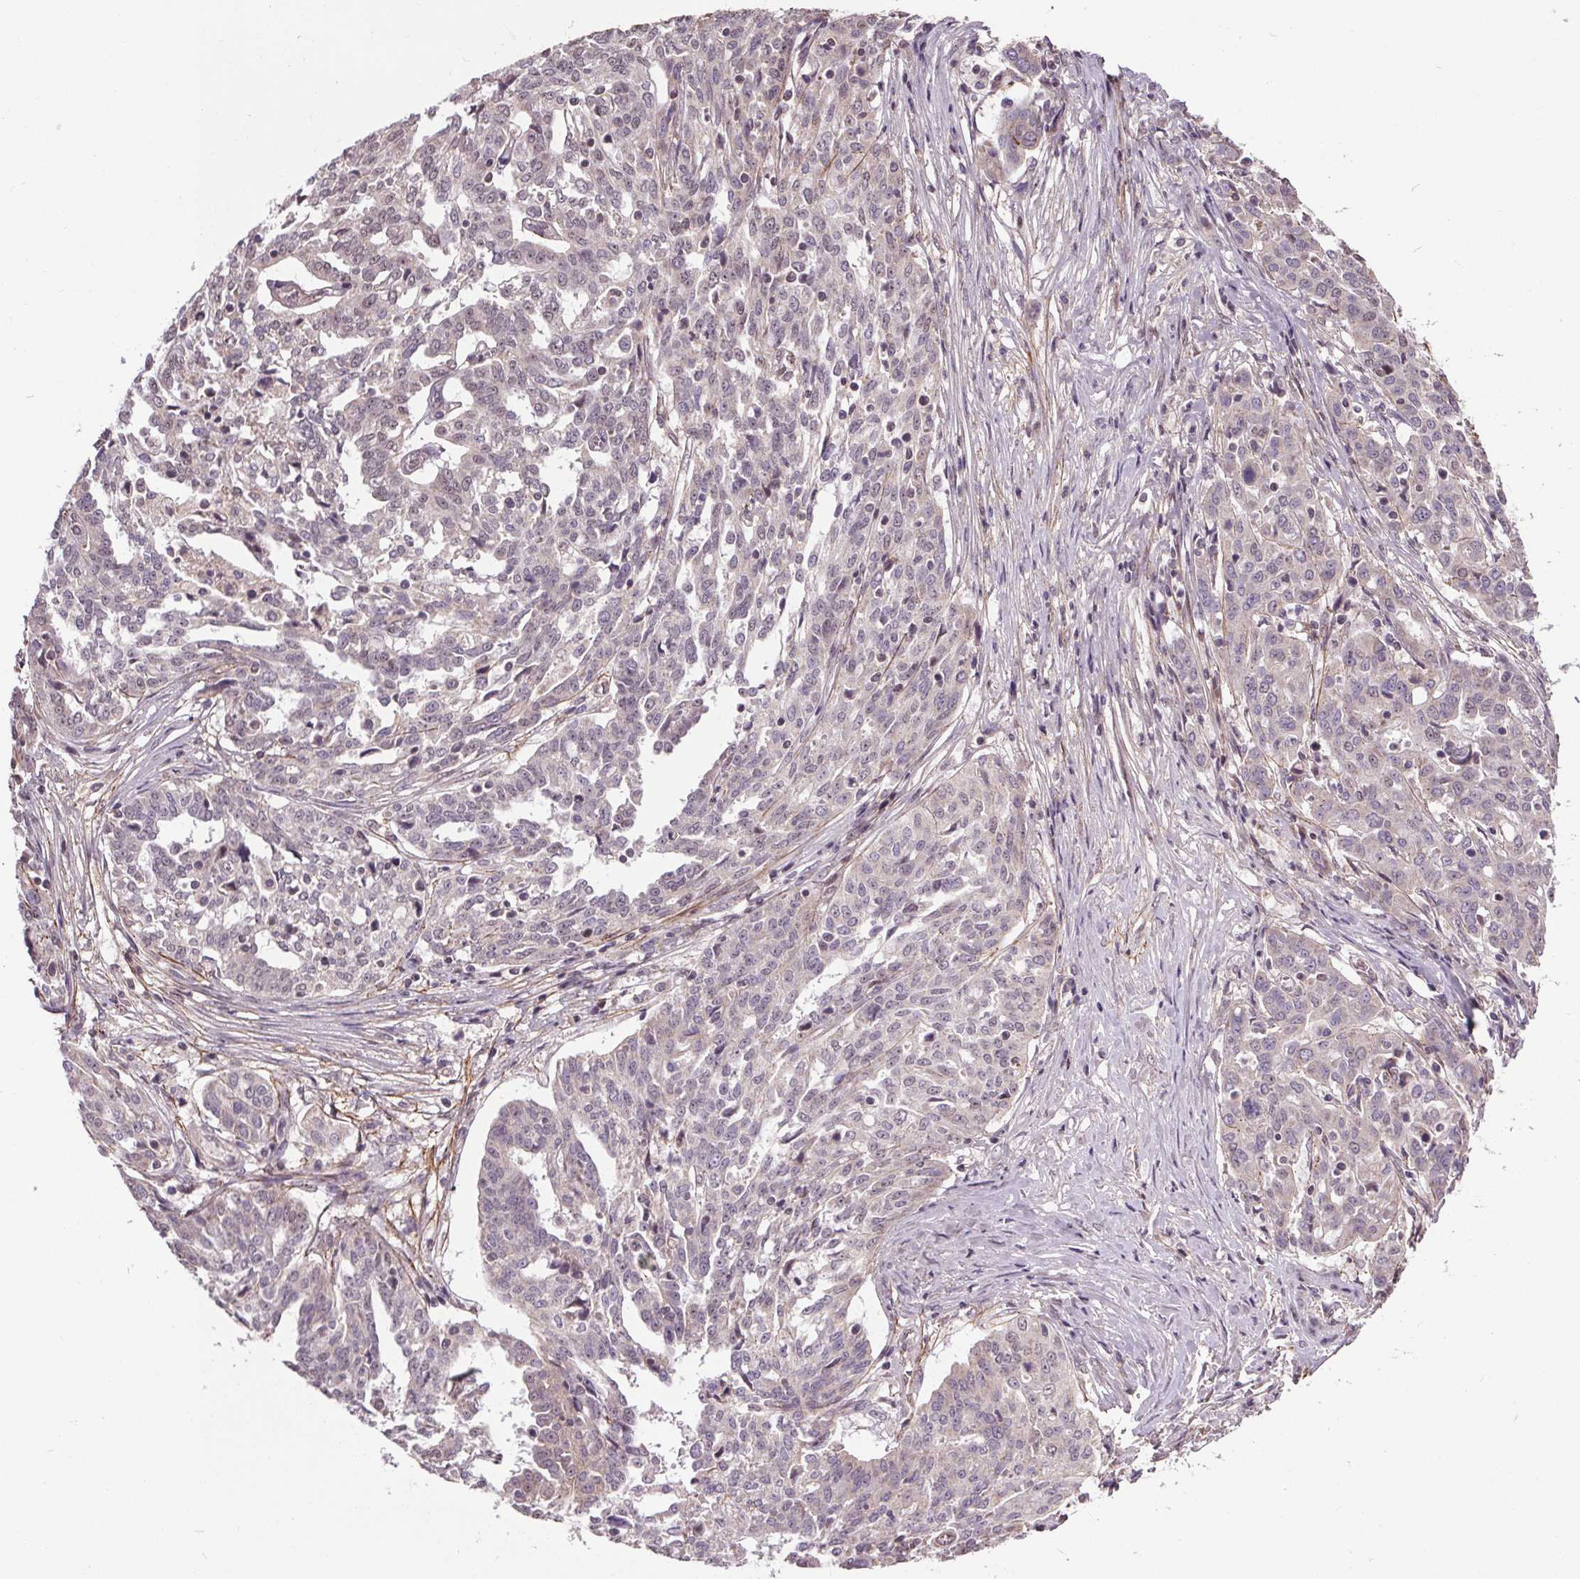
{"staining": {"intensity": "negative", "quantity": "none", "location": "none"}, "tissue": "ovarian cancer", "cell_type": "Tumor cells", "image_type": "cancer", "snomed": [{"axis": "morphology", "description": "Cystadenocarcinoma, serous, NOS"}, {"axis": "topography", "description": "Ovary"}], "caption": "This is a image of IHC staining of ovarian cancer (serous cystadenocarcinoma), which shows no positivity in tumor cells.", "gene": "KIAA0232", "patient": {"sex": "female", "age": 67}}